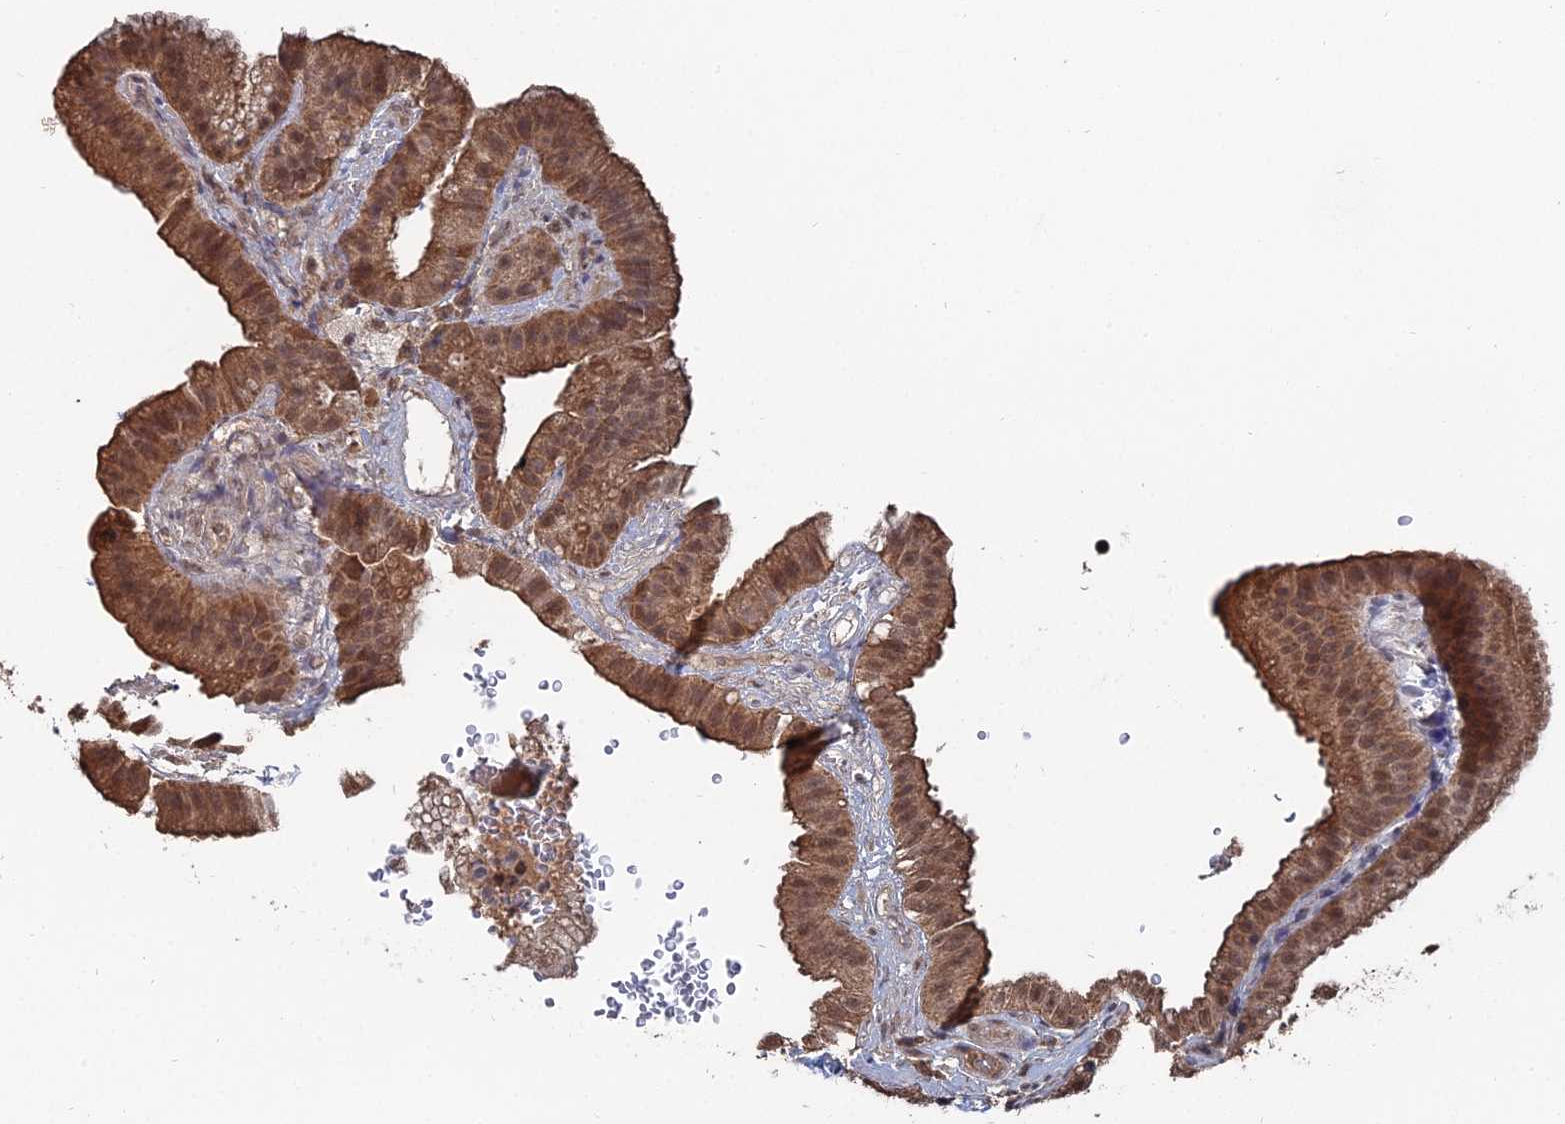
{"staining": {"intensity": "strong", "quantity": ">75%", "location": "cytoplasmic/membranous,nuclear"}, "tissue": "gallbladder", "cell_type": "Glandular cells", "image_type": "normal", "snomed": [{"axis": "morphology", "description": "Normal tissue, NOS"}, {"axis": "topography", "description": "Gallbladder"}], "caption": "Immunohistochemistry (IHC) of unremarkable gallbladder exhibits high levels of strong cytoplasmic/membranous,nuclear expression in approximately >75% of glandular cells.", "gene": "CCNP", "patient": {"sex": "female", "age": 61}}